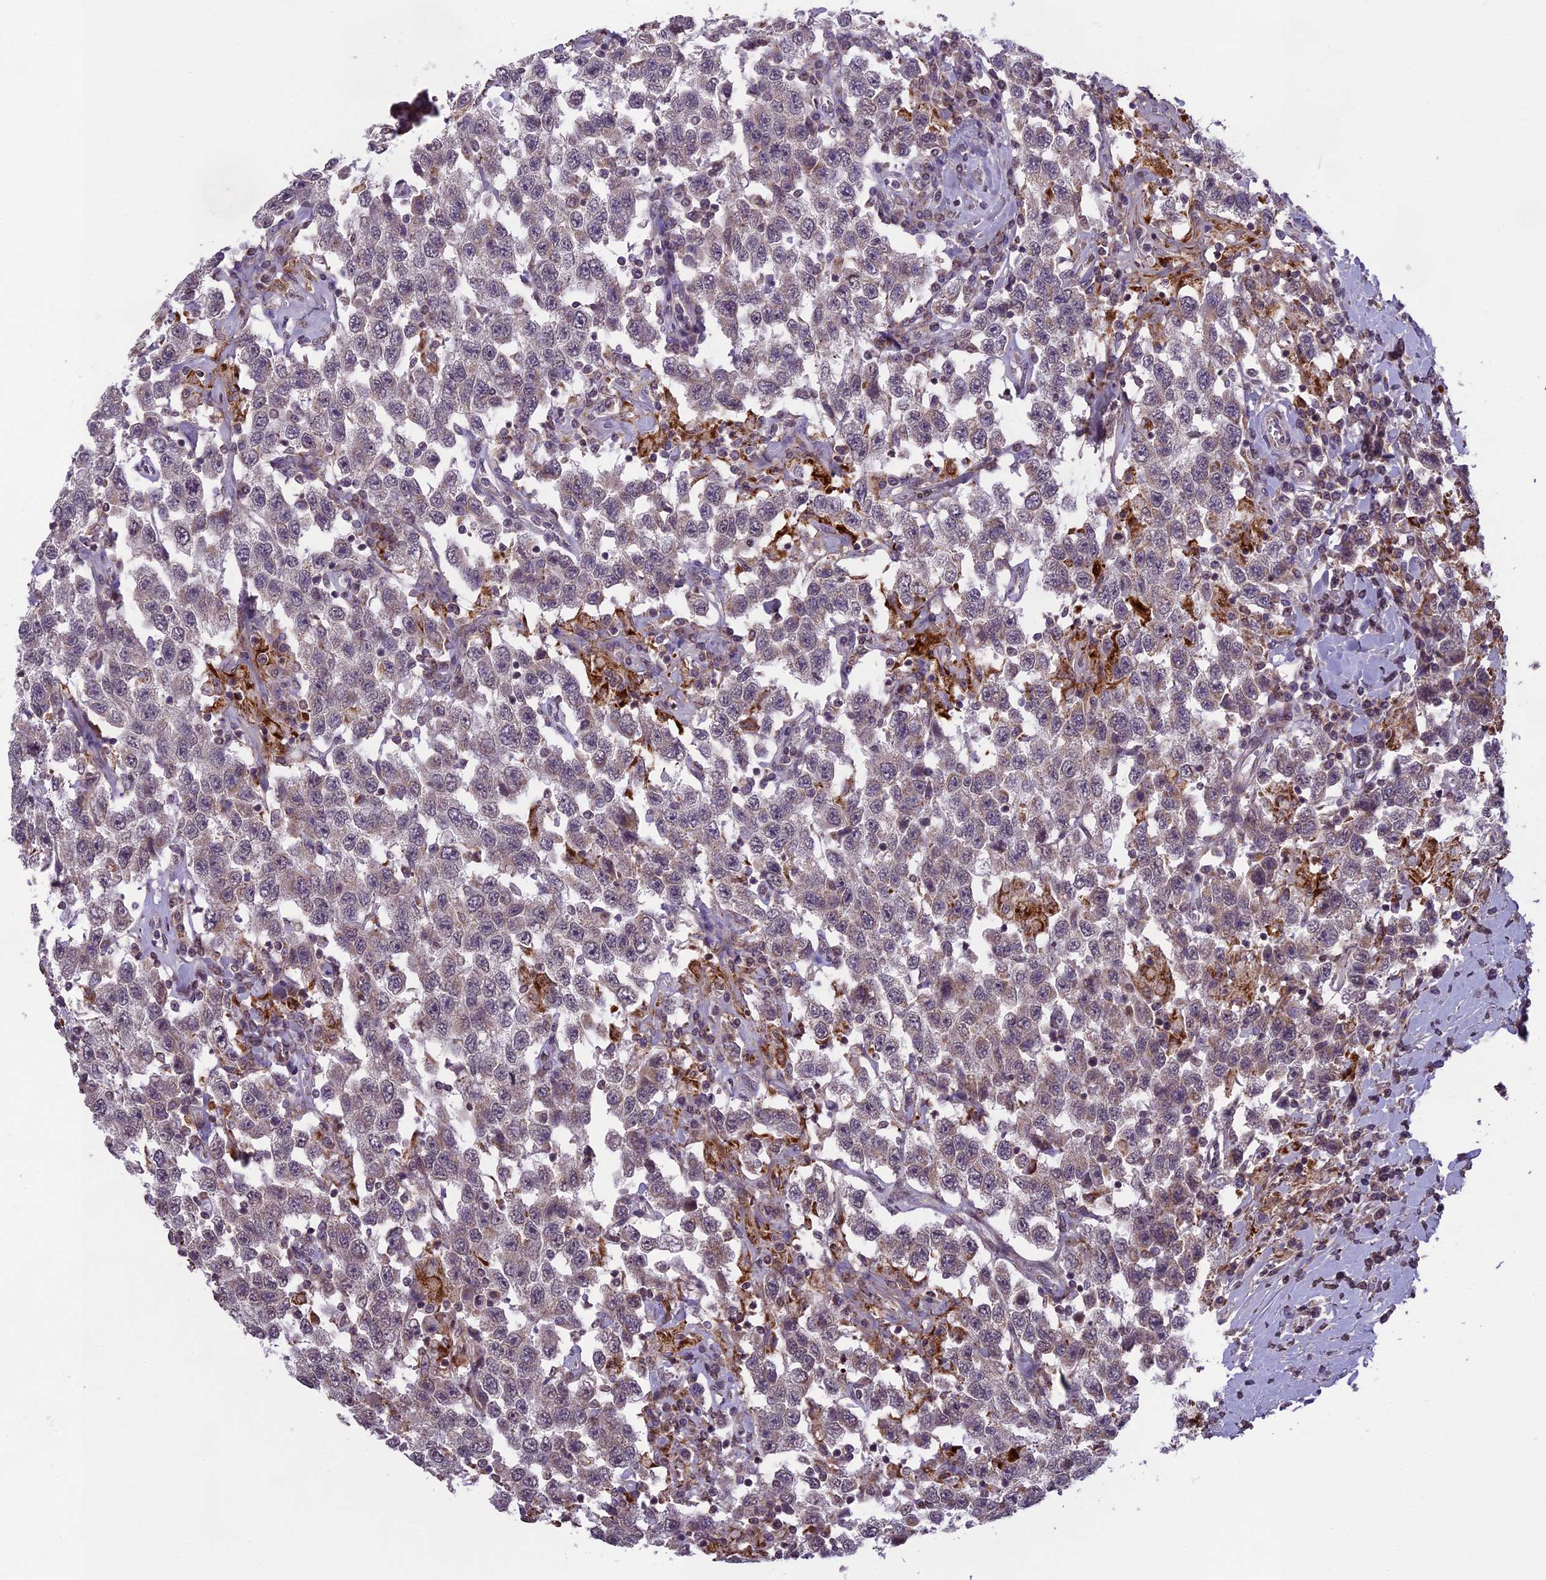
{"staining": {"intensity": "negative", "quantity": "none", "location": "none"}, "tissue": "testis cancer", "cell_type": "Tumor cells", "image_type": "cancer", "snomed": [{"axis": "morphology", "description": "Seminoma, NOS"}, {"axis": "topography", "description": "Testis"}], "caption": "This is a micrograph of IHC staining of testis seminoma, which shows no positivity in tumor cells. Brightfield microscopy of immunohistochemistry stained with DAB (3,3'-diaminobenzidine) (brown) and hematoxylin (blue), captured at high magnification.", "gene": "ERG28", "patient": {"sex": "male", "age": 41}}